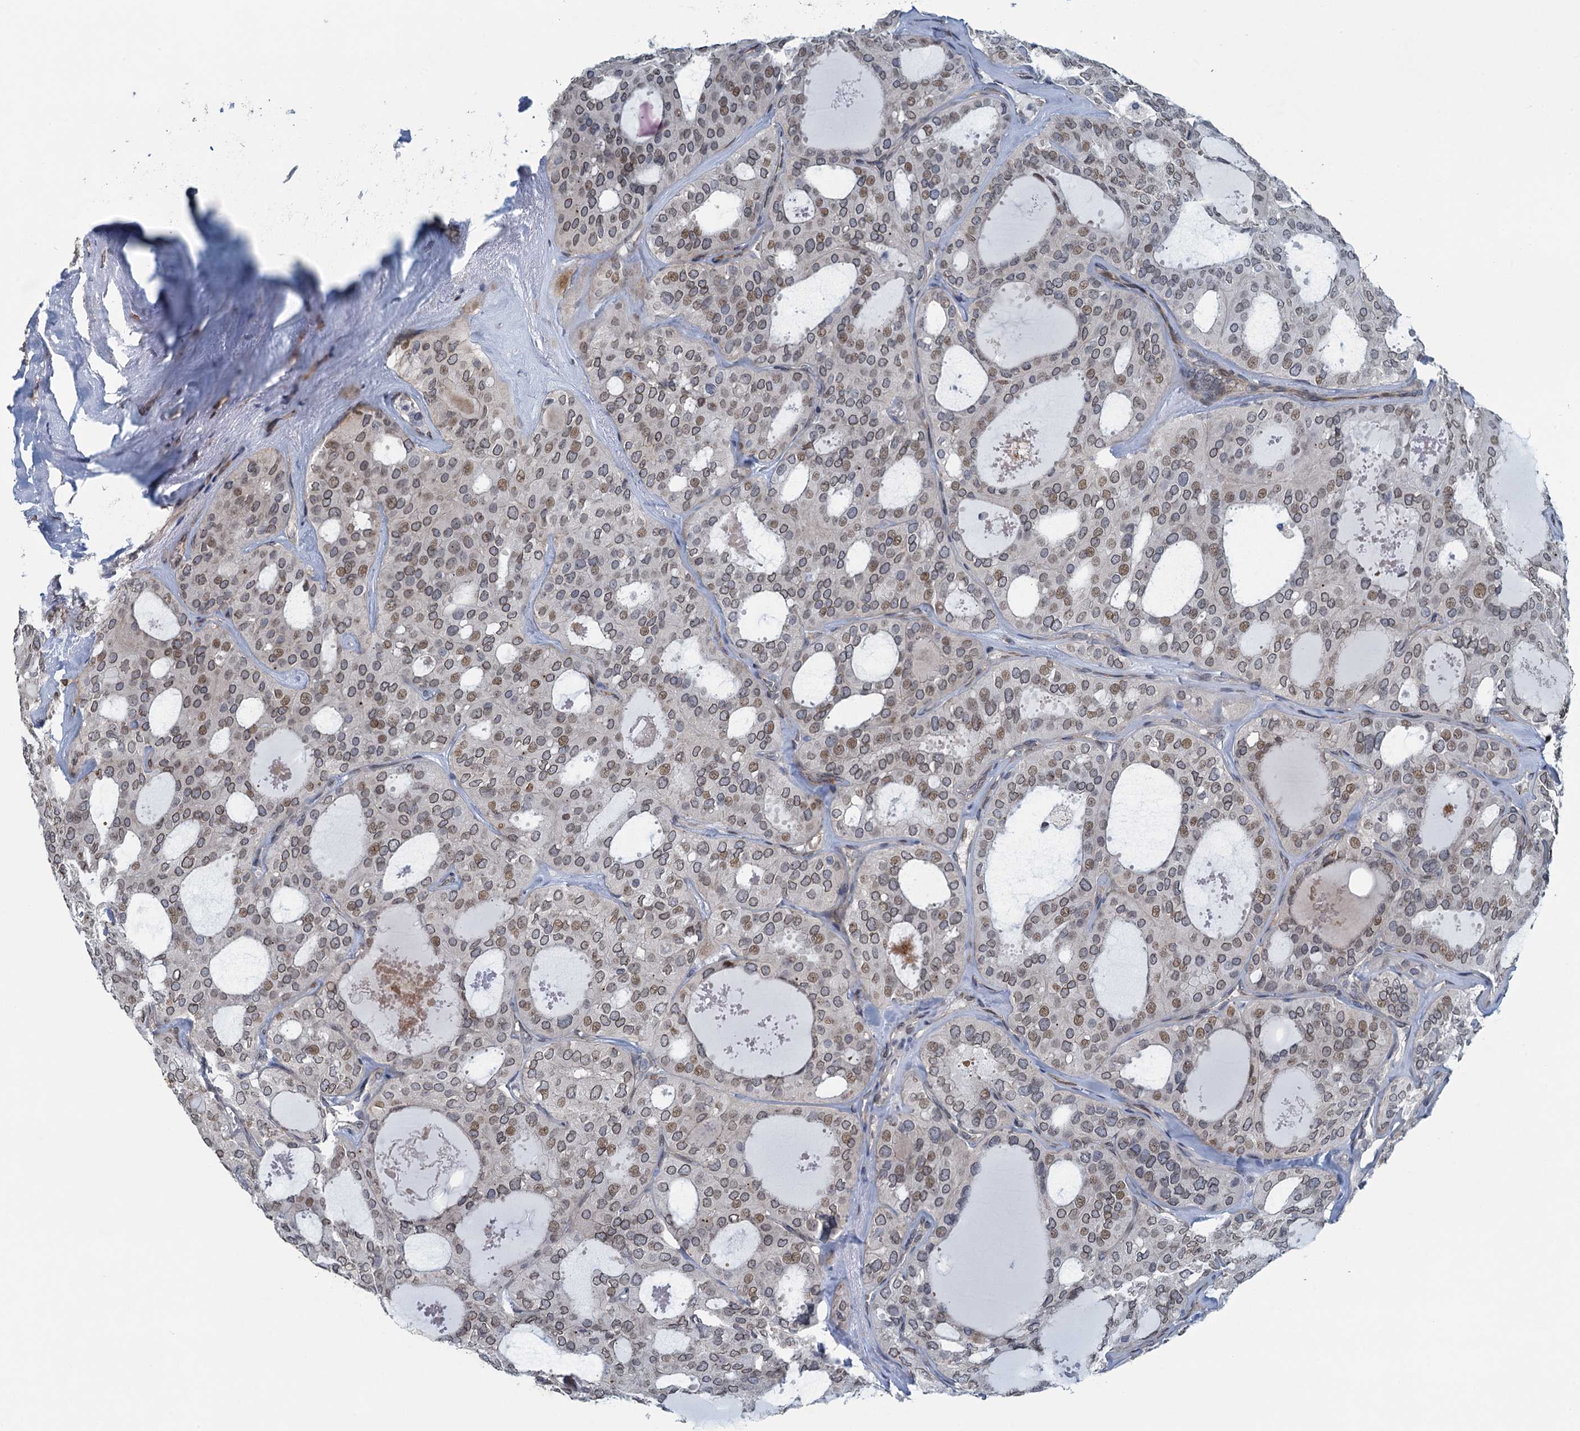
{"staining": {"intensity": "moderate", "quantity": ">75%", "location": "cytoplasmic/membranous,nuclear"}, "tissue": "thyroid cancer", "cell_type": "Tumor cells", "image_type": "cancer", "snomed": [{"axis": "morphology", "description": "Follicular adenoma carcinoma, NOS"}, {"axis": "topography", "description": "Thyroid gland"}], "caption": "DAB immunohistochemical staining of human thyroid cancer reveals moderate cytoplasmic/membranous and nuclear protein positivity in about >75% of tumor cells.", "gene": "CCDC34", "patient": {"sex": "male", "age": 75}}